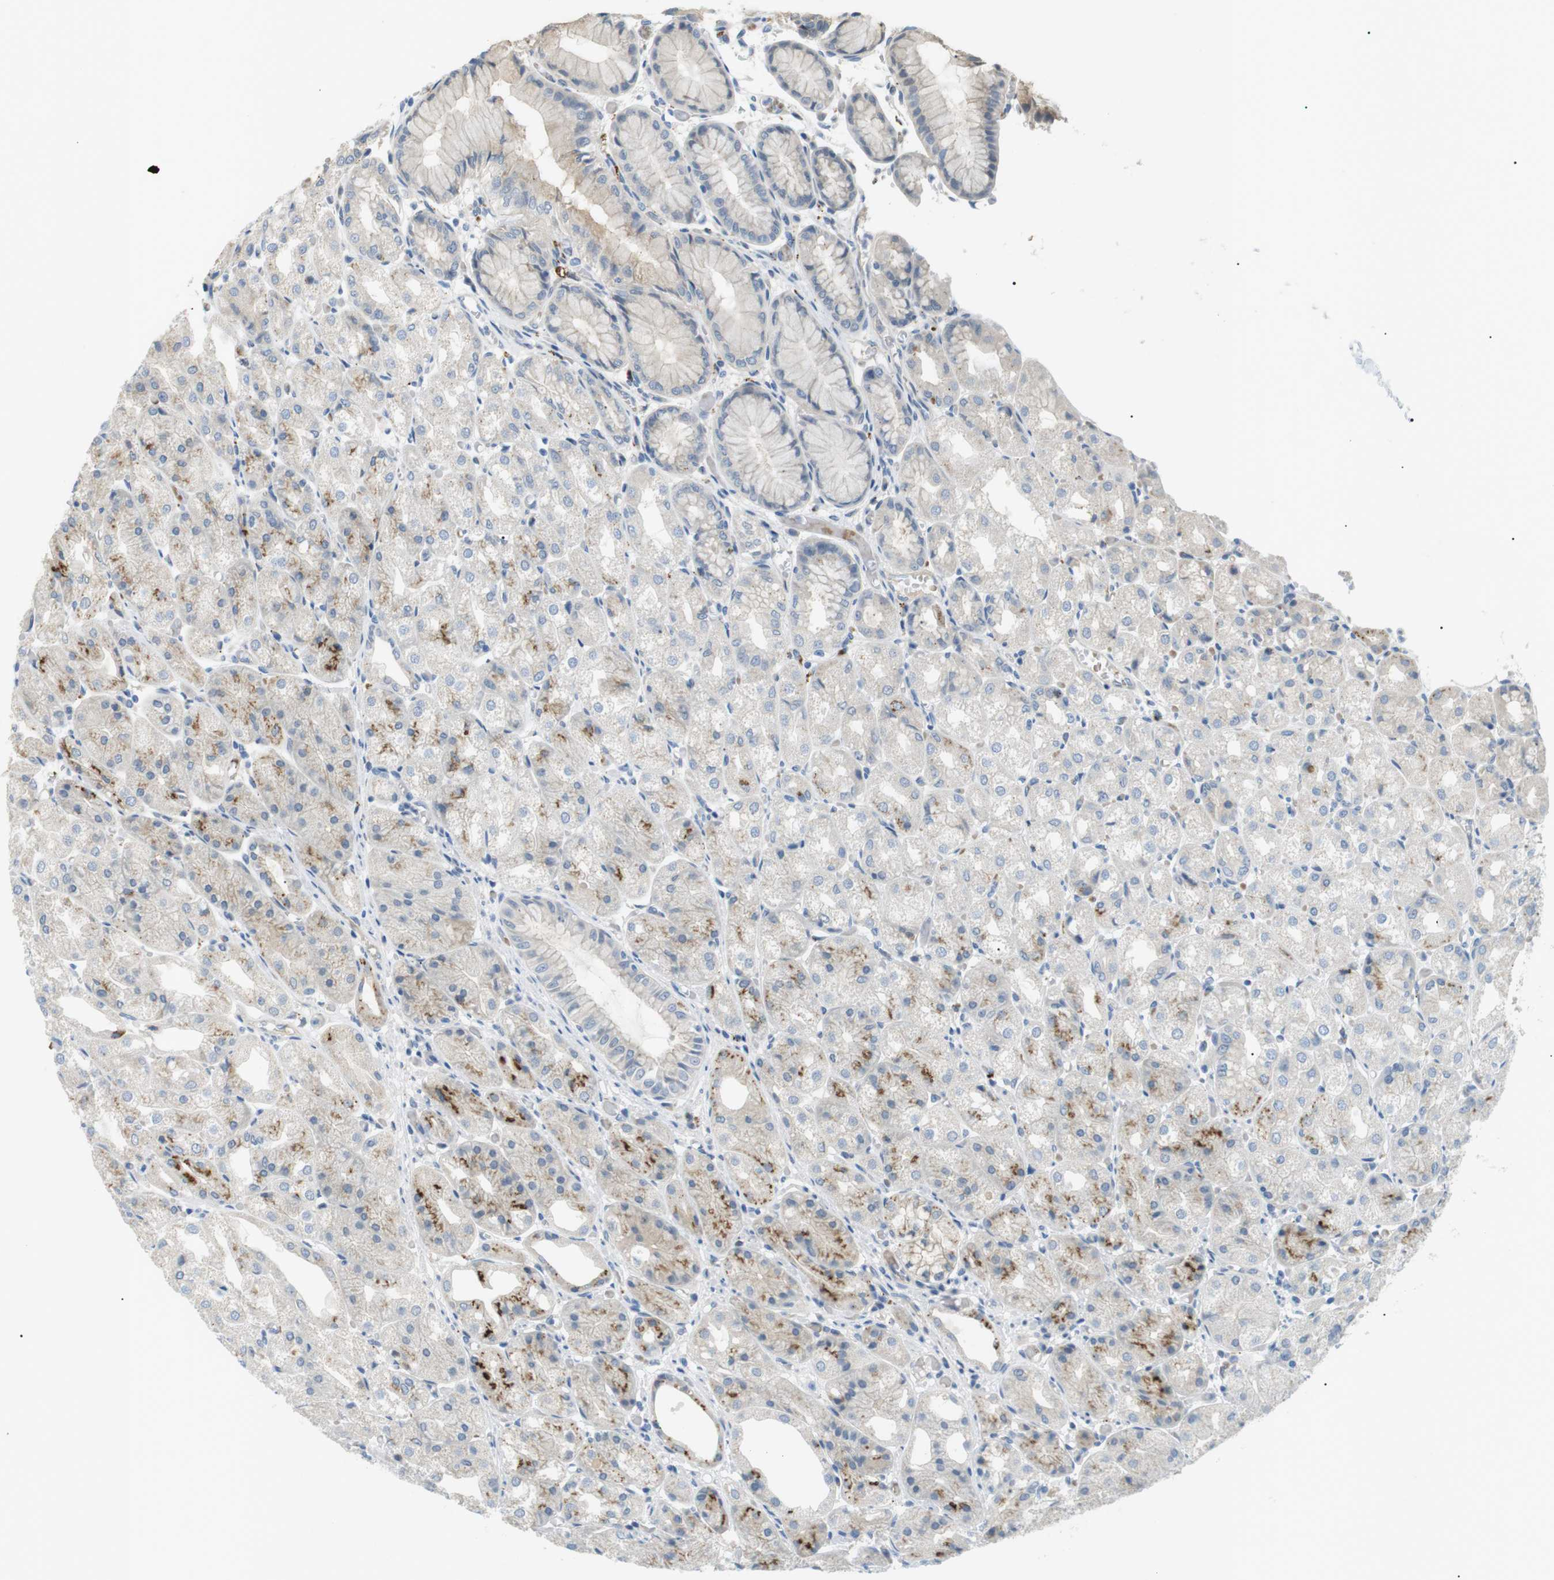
{"staining": {"intensity": "moderate", "quantity": "25%-75%", "location": "cytoplasmic/membranous"}, "tissue": "stomach", "cell_type": "Glandular cells", "image_type": "normal", "snomed": [{"axis": "morphology", "description": "Normal tissue, NOS"}, {"axis": "topography", "description": "Stomach, upper"}], "caption": "Moderate cytoplasmic/membranous expression for a protein is identified in about 25%-75% of glandular cells of benign stomach using immunohistochemistry (IHC).", "gene": "B4GALNT2", "patient": {"sex": "male", "age": 72}}